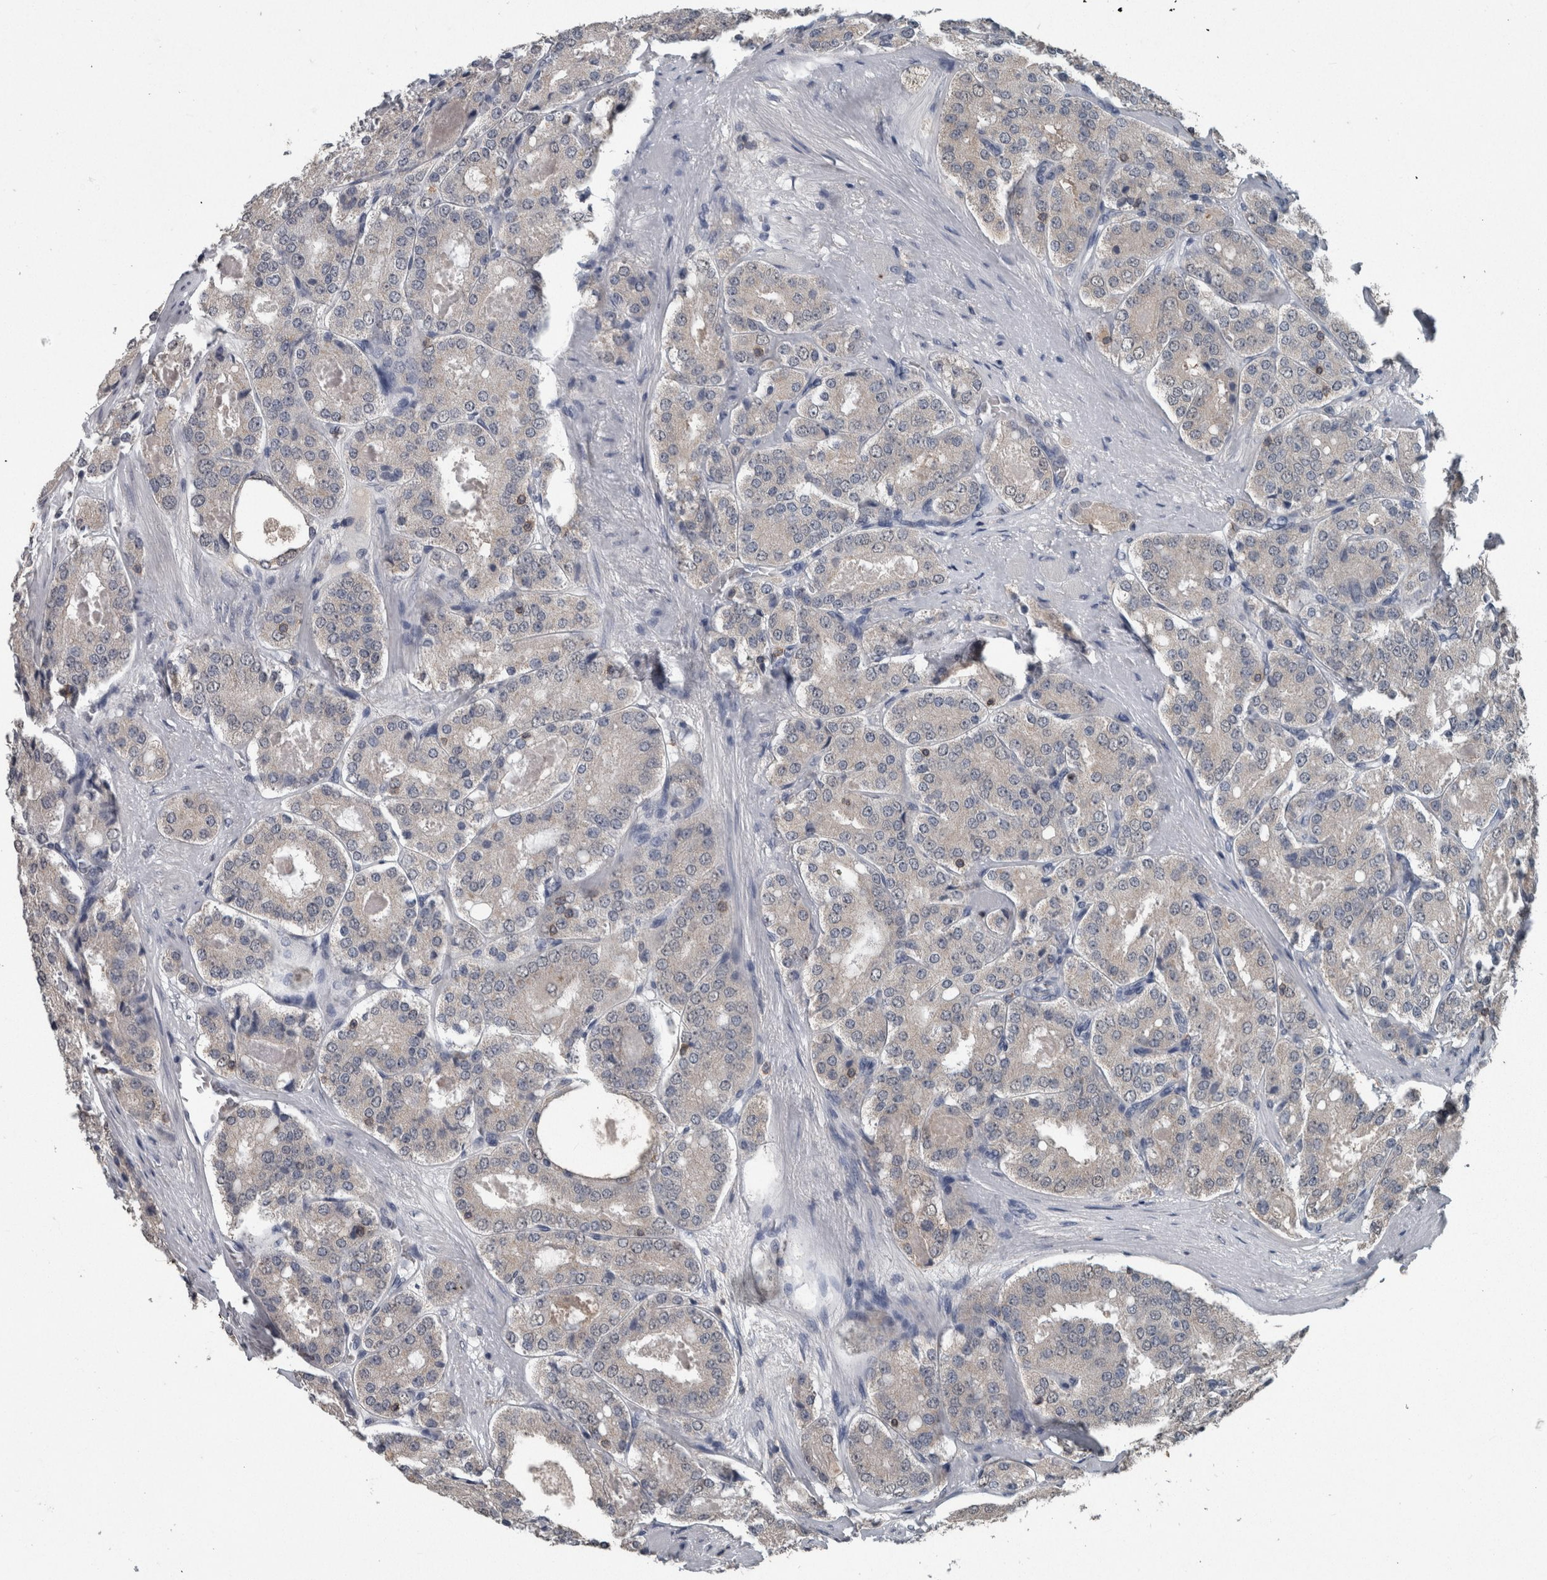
{"staining": {"intensity": "negative", "quantity": "none", "location": "none"}, "tissue": "prostate cancer", "cell_type": "Tumor cells", "image_type": "cancer", "snomed": [{"axis": "morphology", "description": "Adenocarcinoma, High grade"}, {"axis": "topography", "description": "Prostate"}], "caption": "Immunohistochemistry photomicrograph of adenocarcinoma (high-grade) (prostate) stained for a protein (brown), which demonstrates no expression in tumor cells.", "gene": "MAFF", "patient": {"sex": "male", "age": 65}}